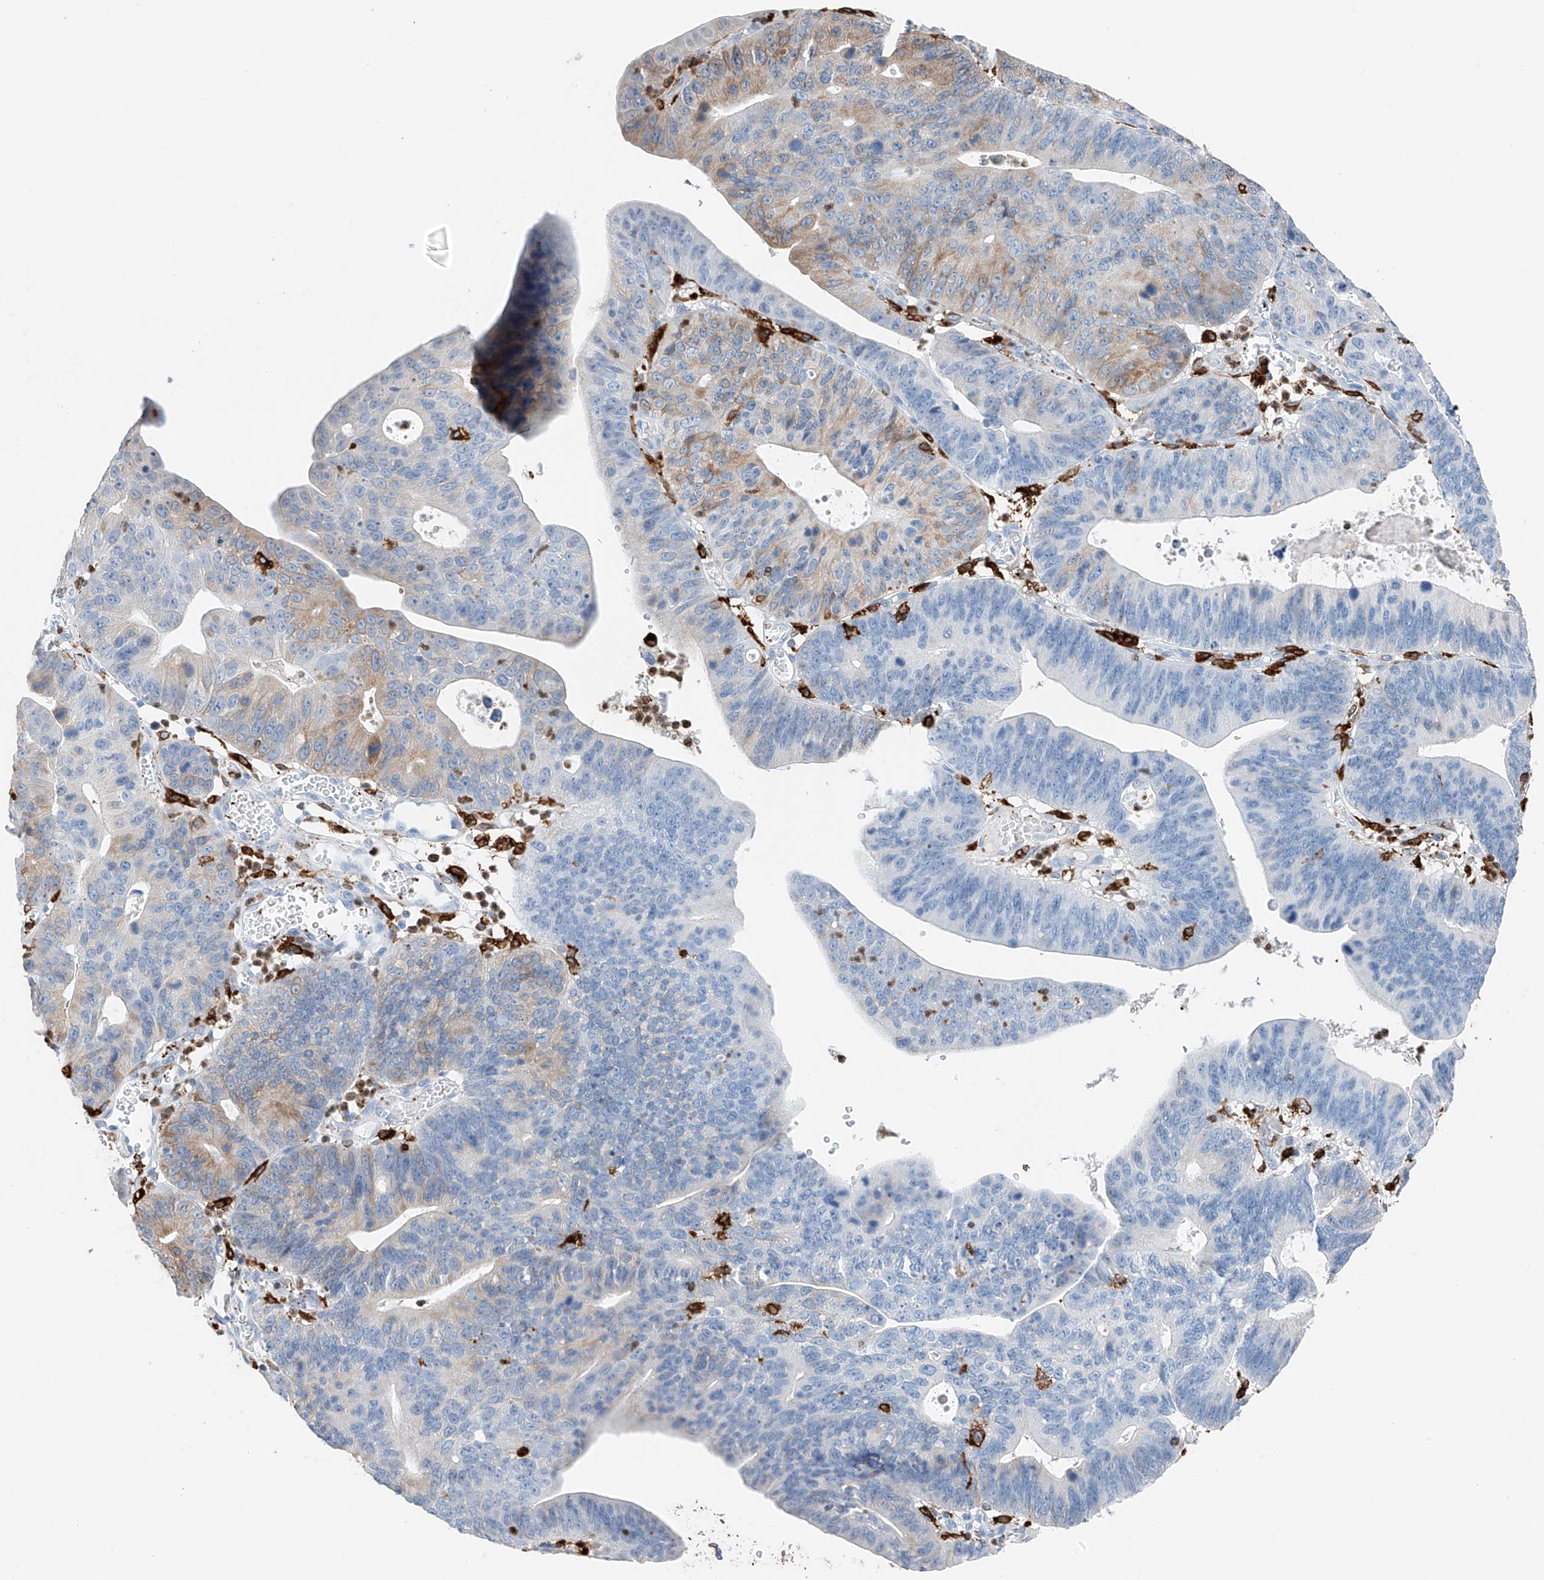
{"staining": {"intensity": "moderate", "quantity": "<25%", "location": "cytoplasmic/membranous"}, "tissue": "stomach cancer", "cell_type": "Tumor cells", "image_type": "cancer", "snomed": [{"axis": "morphology", "description": "Adenocarcinoma, NOS"}, {"axis": "topography", "description": "Stomach"}], "caption": "IHC image of human stomach adenocarcinoma stained for a protein (brown), which demonstrates low levels of moderate cytoplasmic/membranous staining in approximately <25% of tumor cells.", "gene": "TBXAS1", "patient": {"sex": "male", "age": 59}}